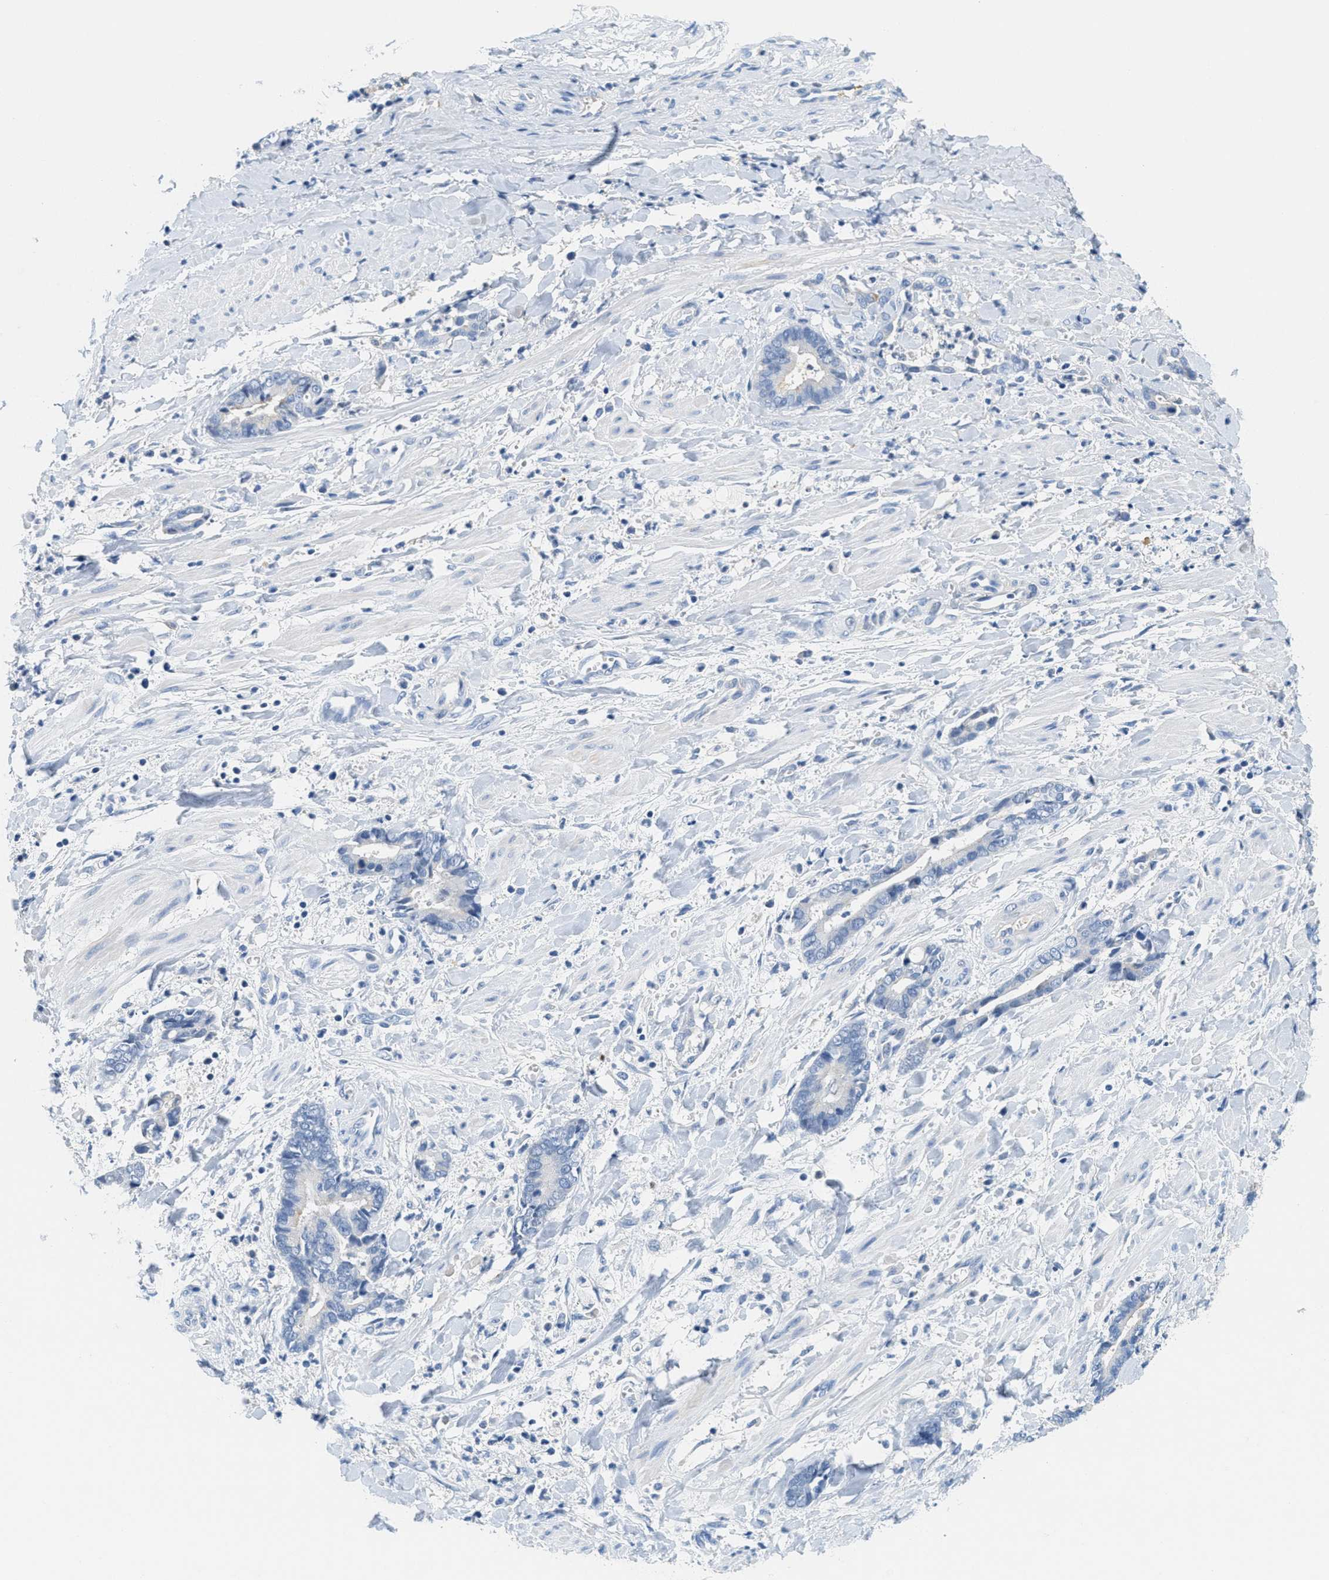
{"staining": {"intensity": "negative", "quantity": "none", "location": "none"}, "tissue": "cervical cancer", "cell_type": "Tumor cells", "image_type": "cancer", "snomed": [{"axis": "morphology", "description": "Adenocarcinoma, NOS"}, {"axis": "topography", "description": "Cervix"}], "caption": "High power microscopy histopathology image of an IHC photomicrograph of cervical cancer (adenocarcinoma), revealing no significant expression in tumor cells.", "gene": "SERPINA1", "patient": {"sex": "female", "age": 44}}